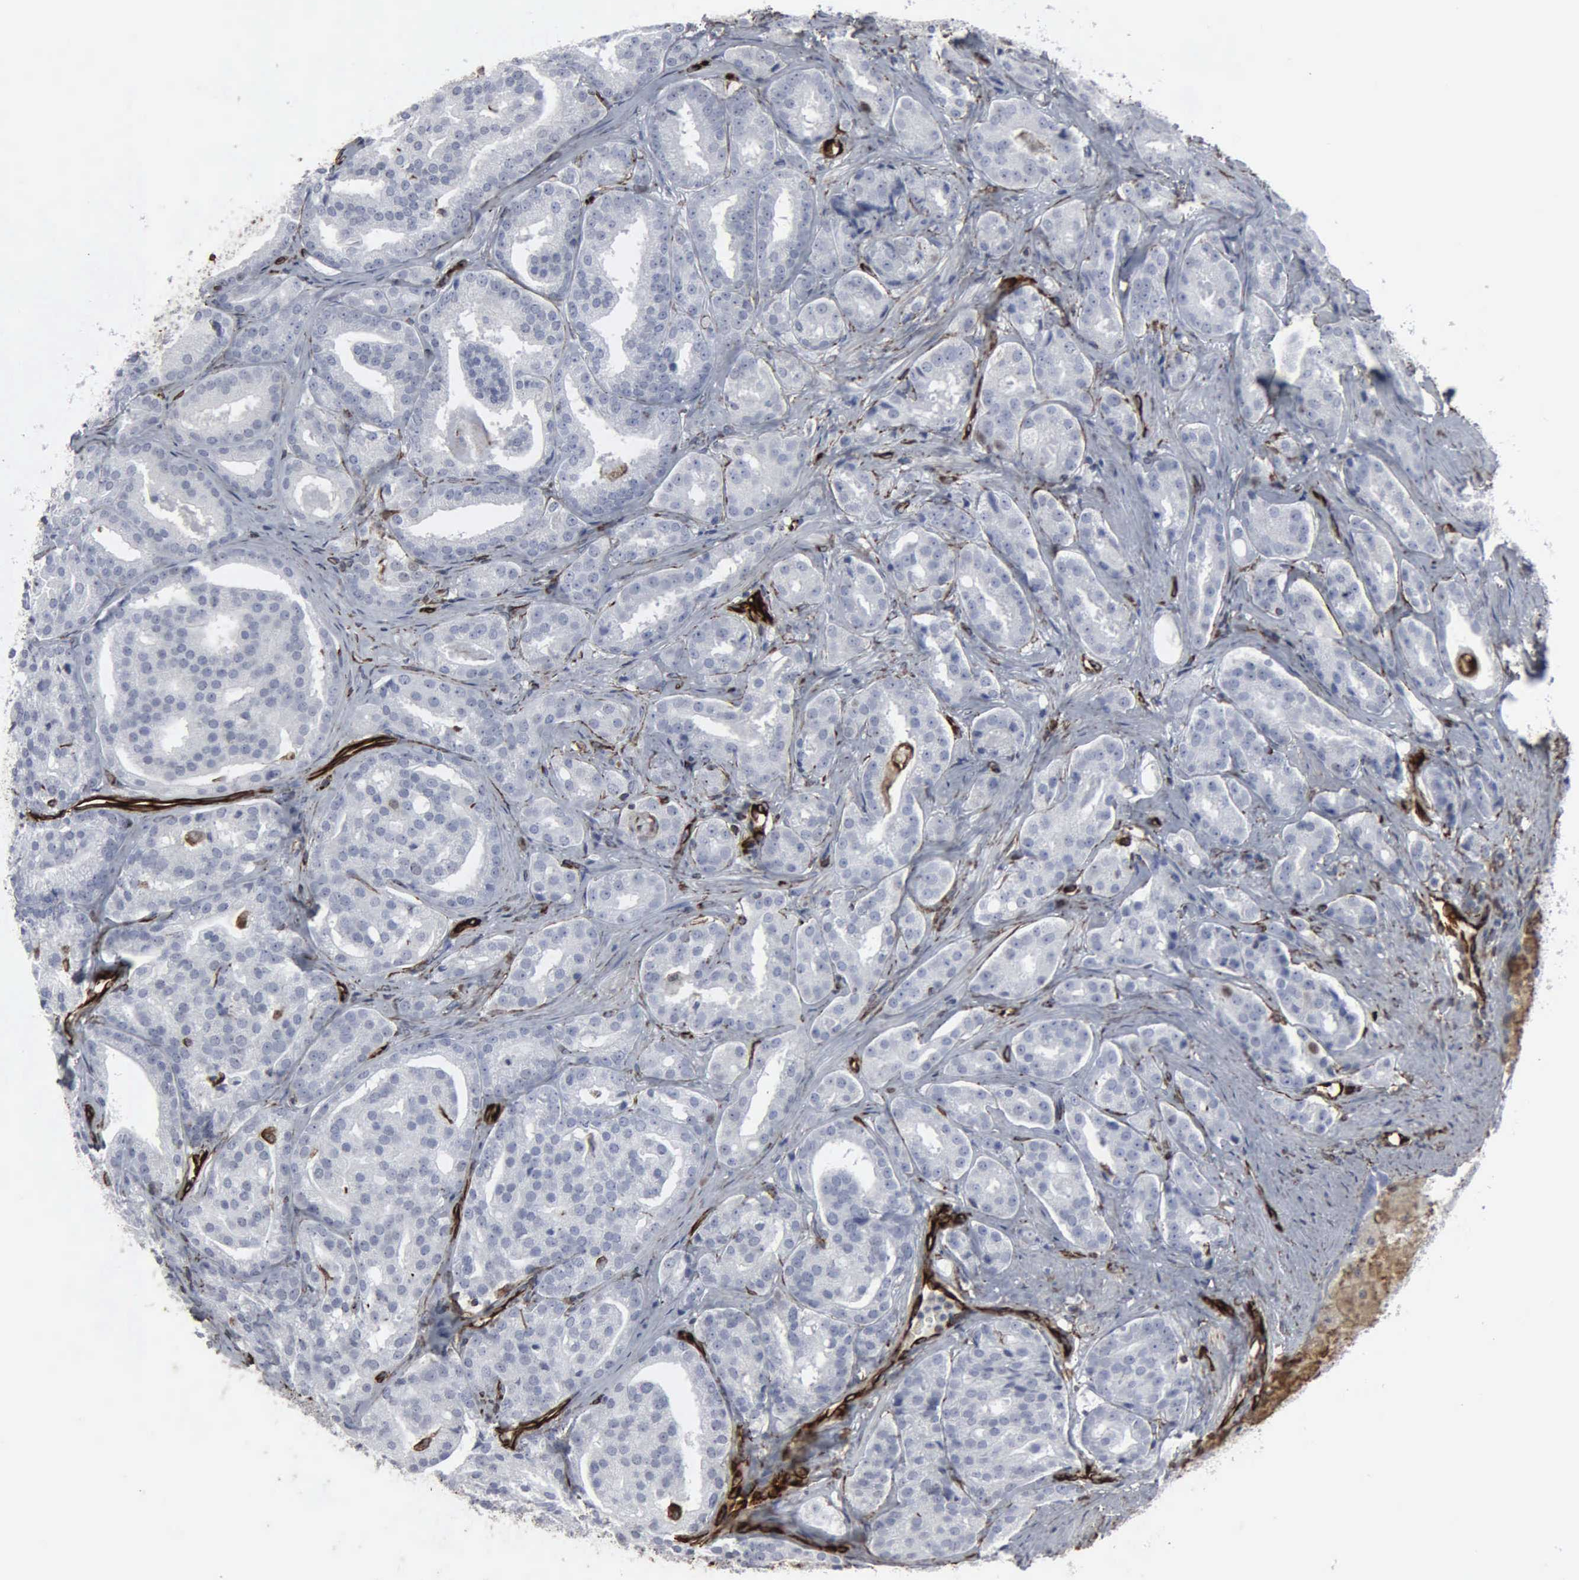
{"staining": {"intensity": "weak", "quantity": "<25%", "location": "nuclear"}, "tissue": "prostate cancer", "cell_type": "Tumor cells", "image_type": "cancer", "snomed": [{"axis": "morphology", "description": "Adenocarcinoma, High grade"}, {"axis": "topography", "description": "Prostate"}], "caption": "There is no significant positivity in tumor cells of prostate cancer.", "gene": "CCNE1", "patient": {"sex": "male", "age": 64}}